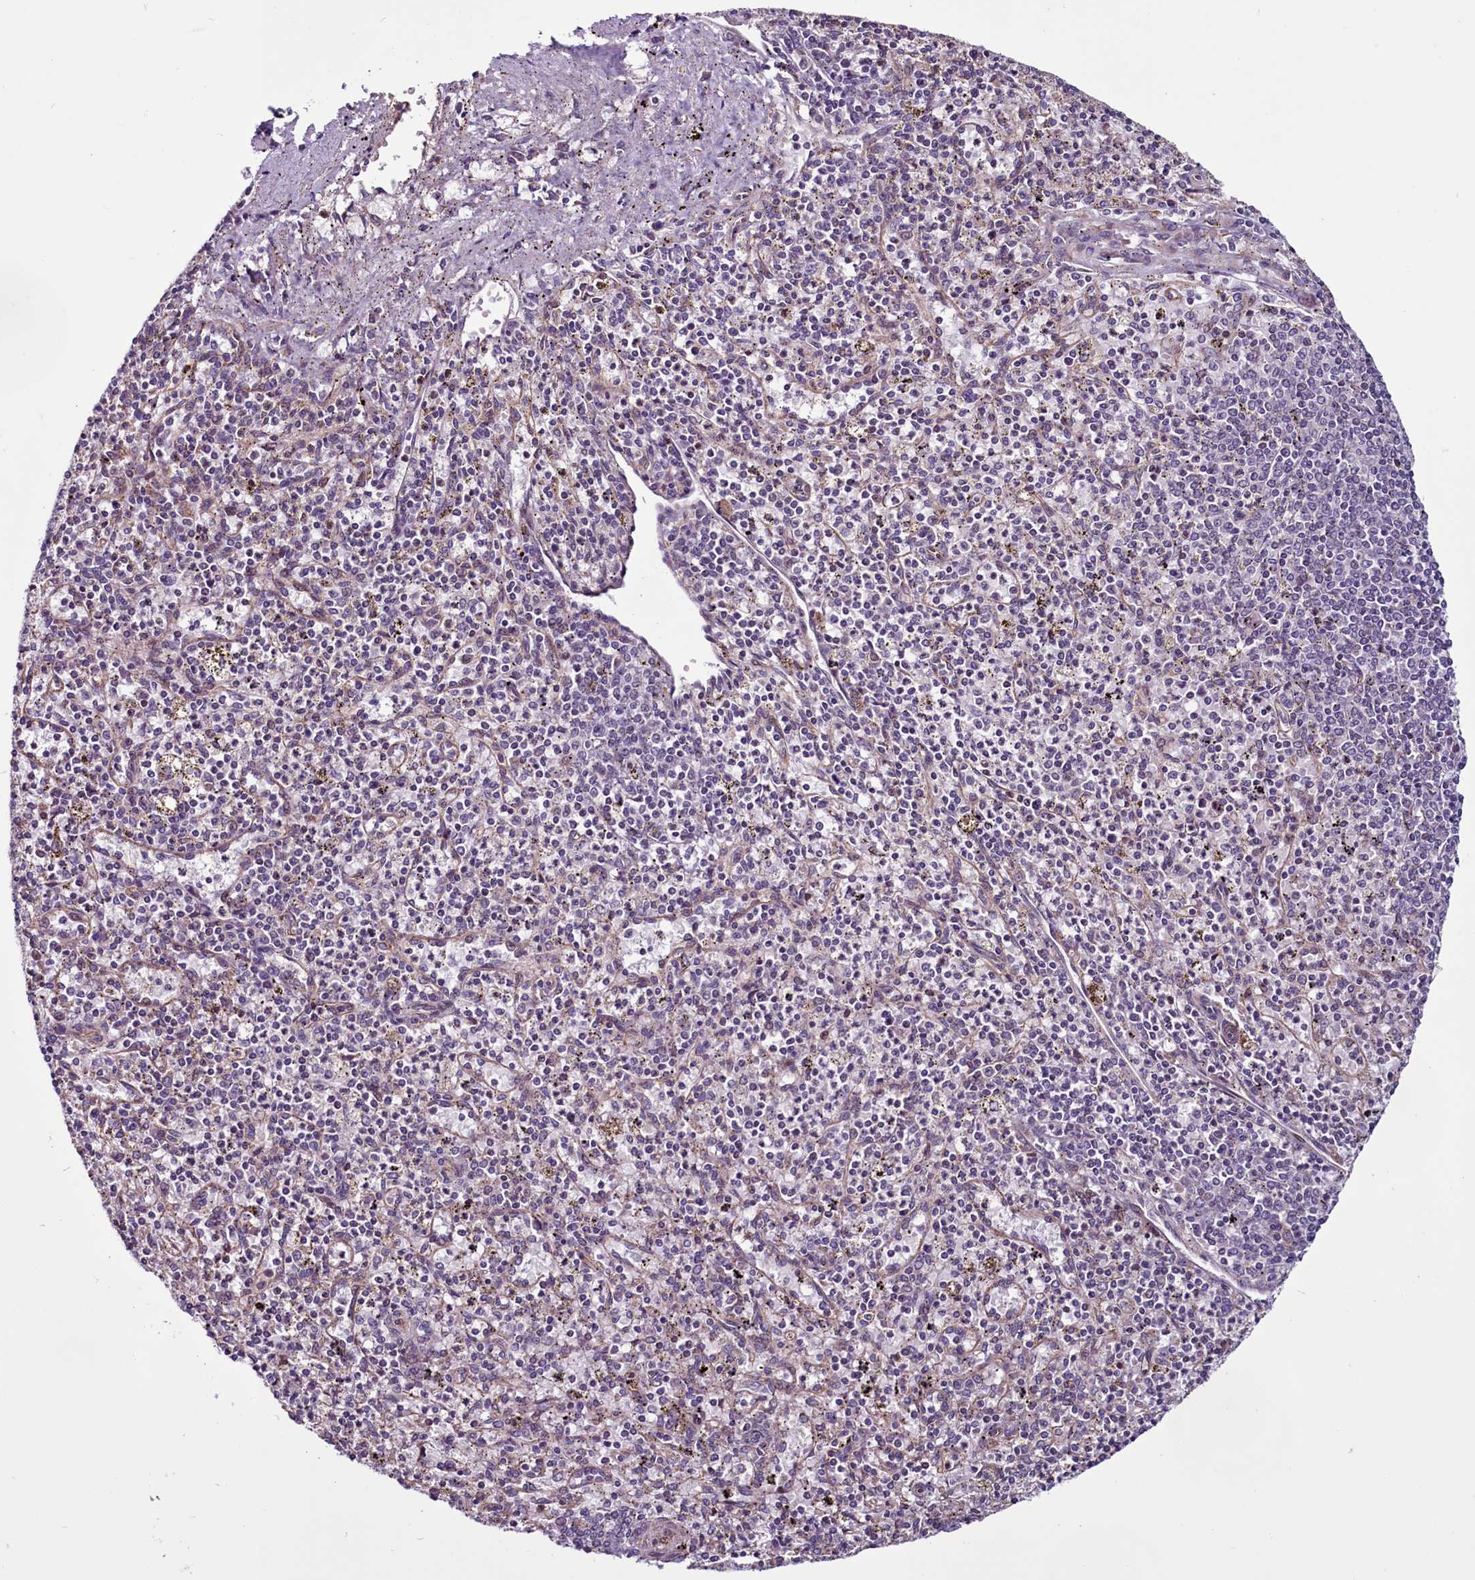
{"staining": {"intensity": "negative", "quantity": "none", "location": "none"}, "tissue": "spleen", "cell_type": "Cells in red pulp", "image_type": "normal", "snomed": [{"axis": "morphology", "description": "Normal tissue, NOS"}, {"axis": "topography", "description": "Spleen"}], "caption": "This photomicrograph is of unremarkable spleen stained with IHC to label a protein in brown with the nuclei are counter-stained blue. There is no expression in cells in red pulp. (DAB (3,3'-diaminobenzidine) IHC with hematoxylin counter stain).", "gene": "MCRIP1", "patient": {"sex": "male", "age": 72}}